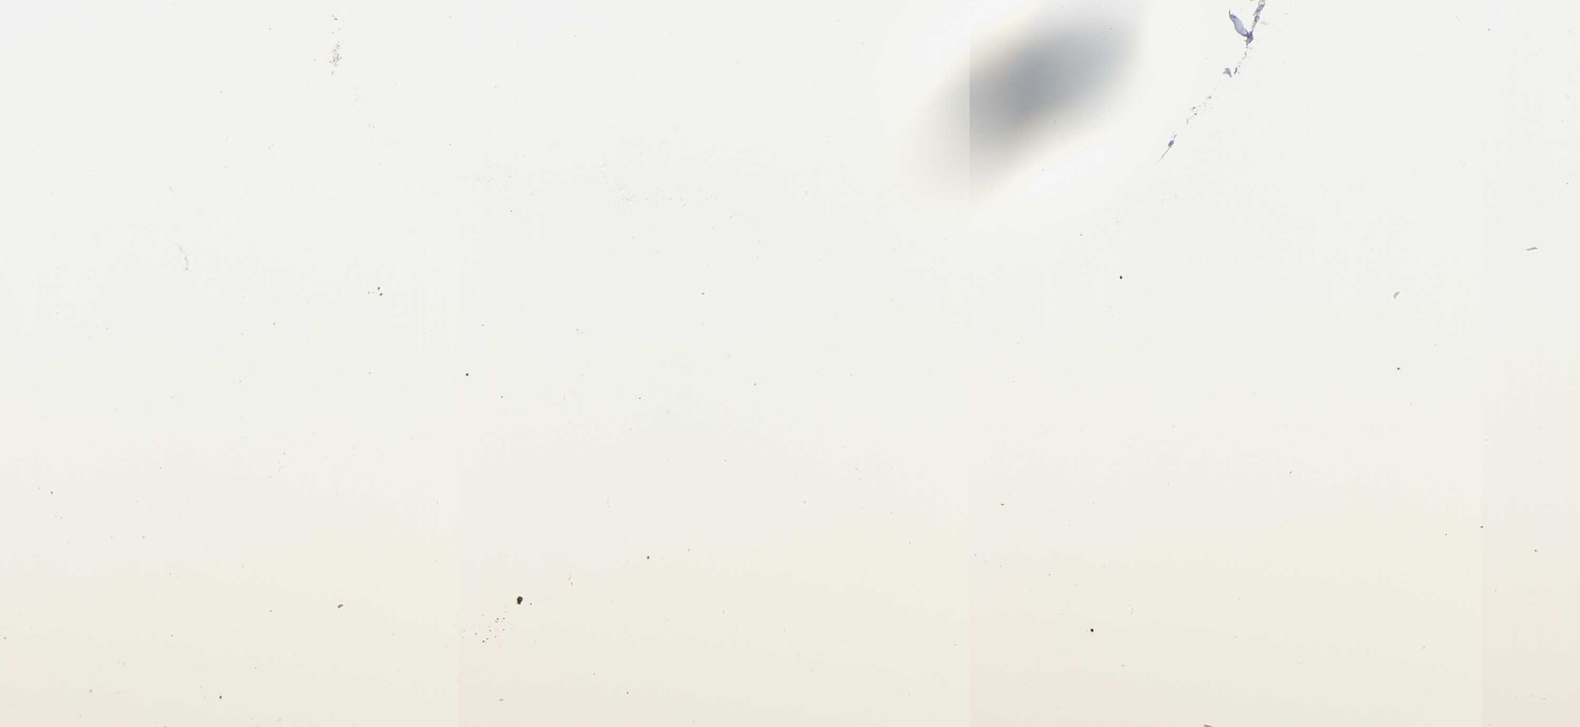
{"staining": {"intensity": "negative", "quantity": "none", "location": "none"}, "tissue": "colon", "cell_type": "Endothelial cells", "image_type": "normal", "snomed": [{"axis": "morphology", "description": "Normal tissue, NOS"}, {"axis": "topography", "description": "Colon"}], "caption": "Endothelial cells show no significant protein expression in unremarkable colon. (Immunohistochemistry, brightfield microscopy, high magnification).", "gene": "SLC30A9", "patient": {"sex": "female", "age": 61}}